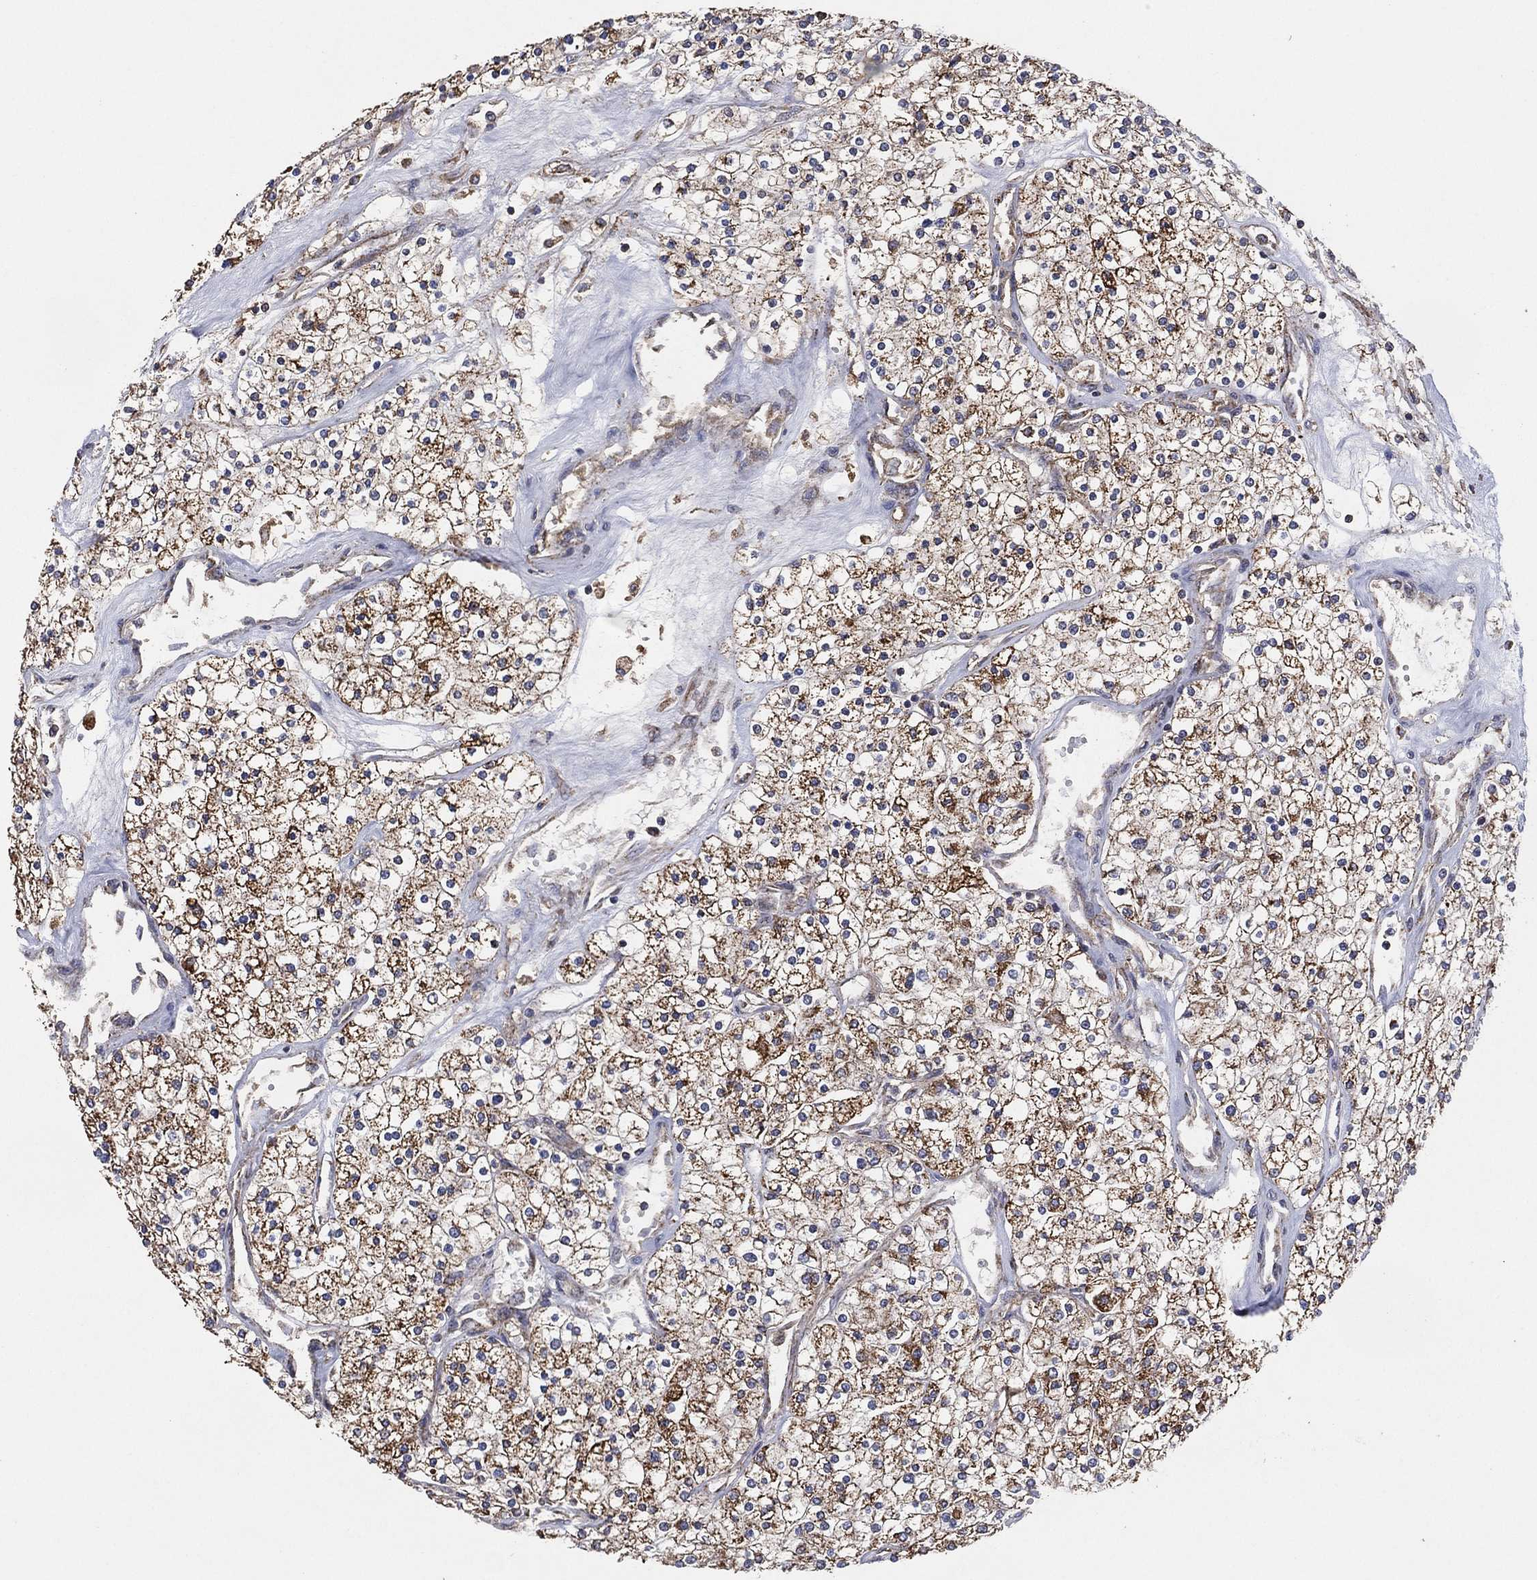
{"staining": {"intensity": "moderate", "quantity": "<25%", "location": "cytoplasmic/membranous"}, "tissue": "renal cancer", "cell_type": "Tumor cells", "image_type": "cancer", "snomed": [{"axis": "morphology", "description": "Adenocarcinoma, NOS"}, {"axis": "topography", "description": "Kidney"}], "caption": "About <25% of tumor cells in human renal cancer exhibit moderate cytoplasmic/membranous protein expression as visualized by brown immunohistochemical staining.", "gene": "LIMD1", "patient": {"sex": "male", "age": 80}}